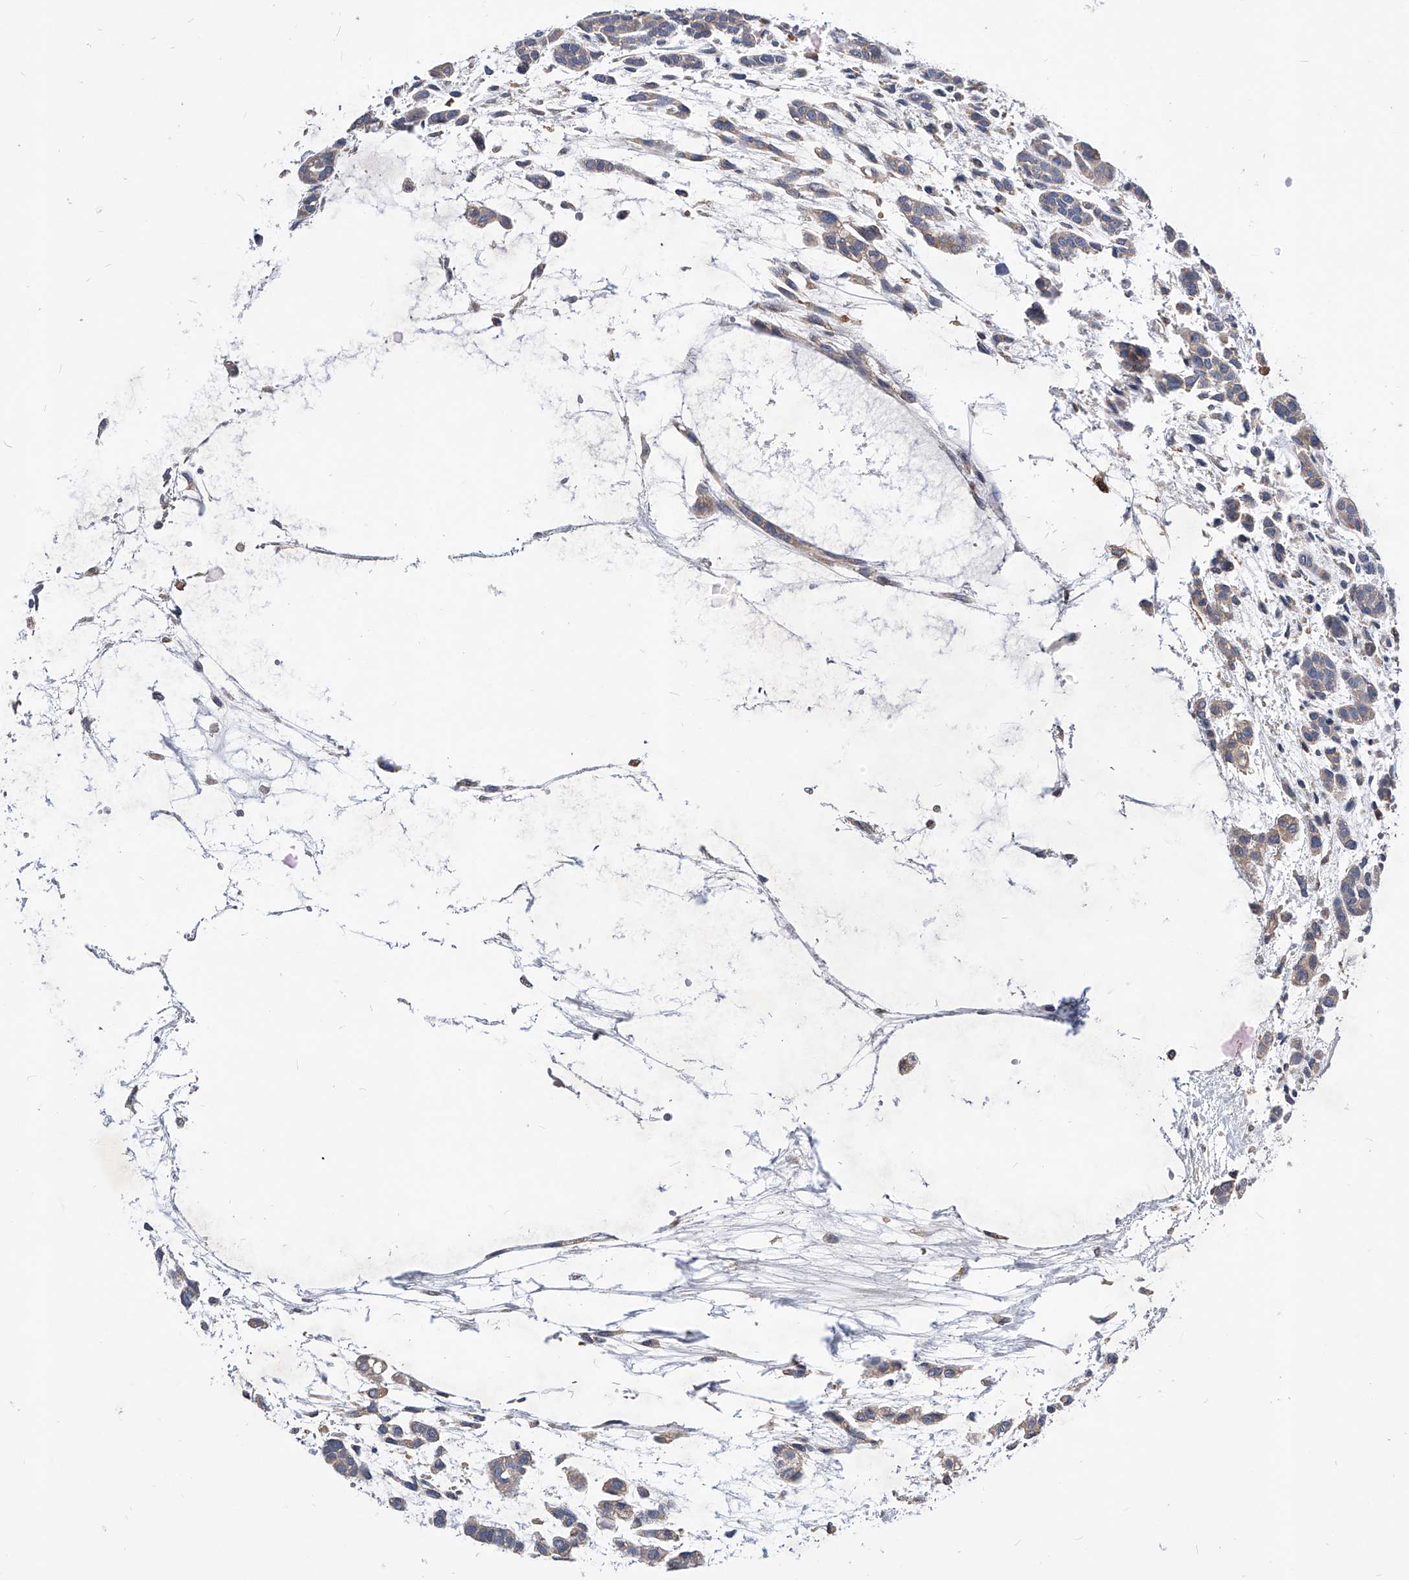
{"staining": {"intensity": "negative", "quantity": "none", "location": "none"}, "tissue": "head and neck cancer", "cell_type": "Tumor cells", "image_type": "cancer", "snomed": [{"axis": "morphology", "description": "Adenocarcinoma, NOS"}, {"axis": "morphology", "description": "Adenoma, NOS"}, {"axis": "topography", "description": "Head-Neck"}], "caption": "There is no significant positivity in tumor cells of head and neck cancer (adenocarcinoma).", "gene": "ARL4C", "patient": {"sex": "female", "age": 55}}